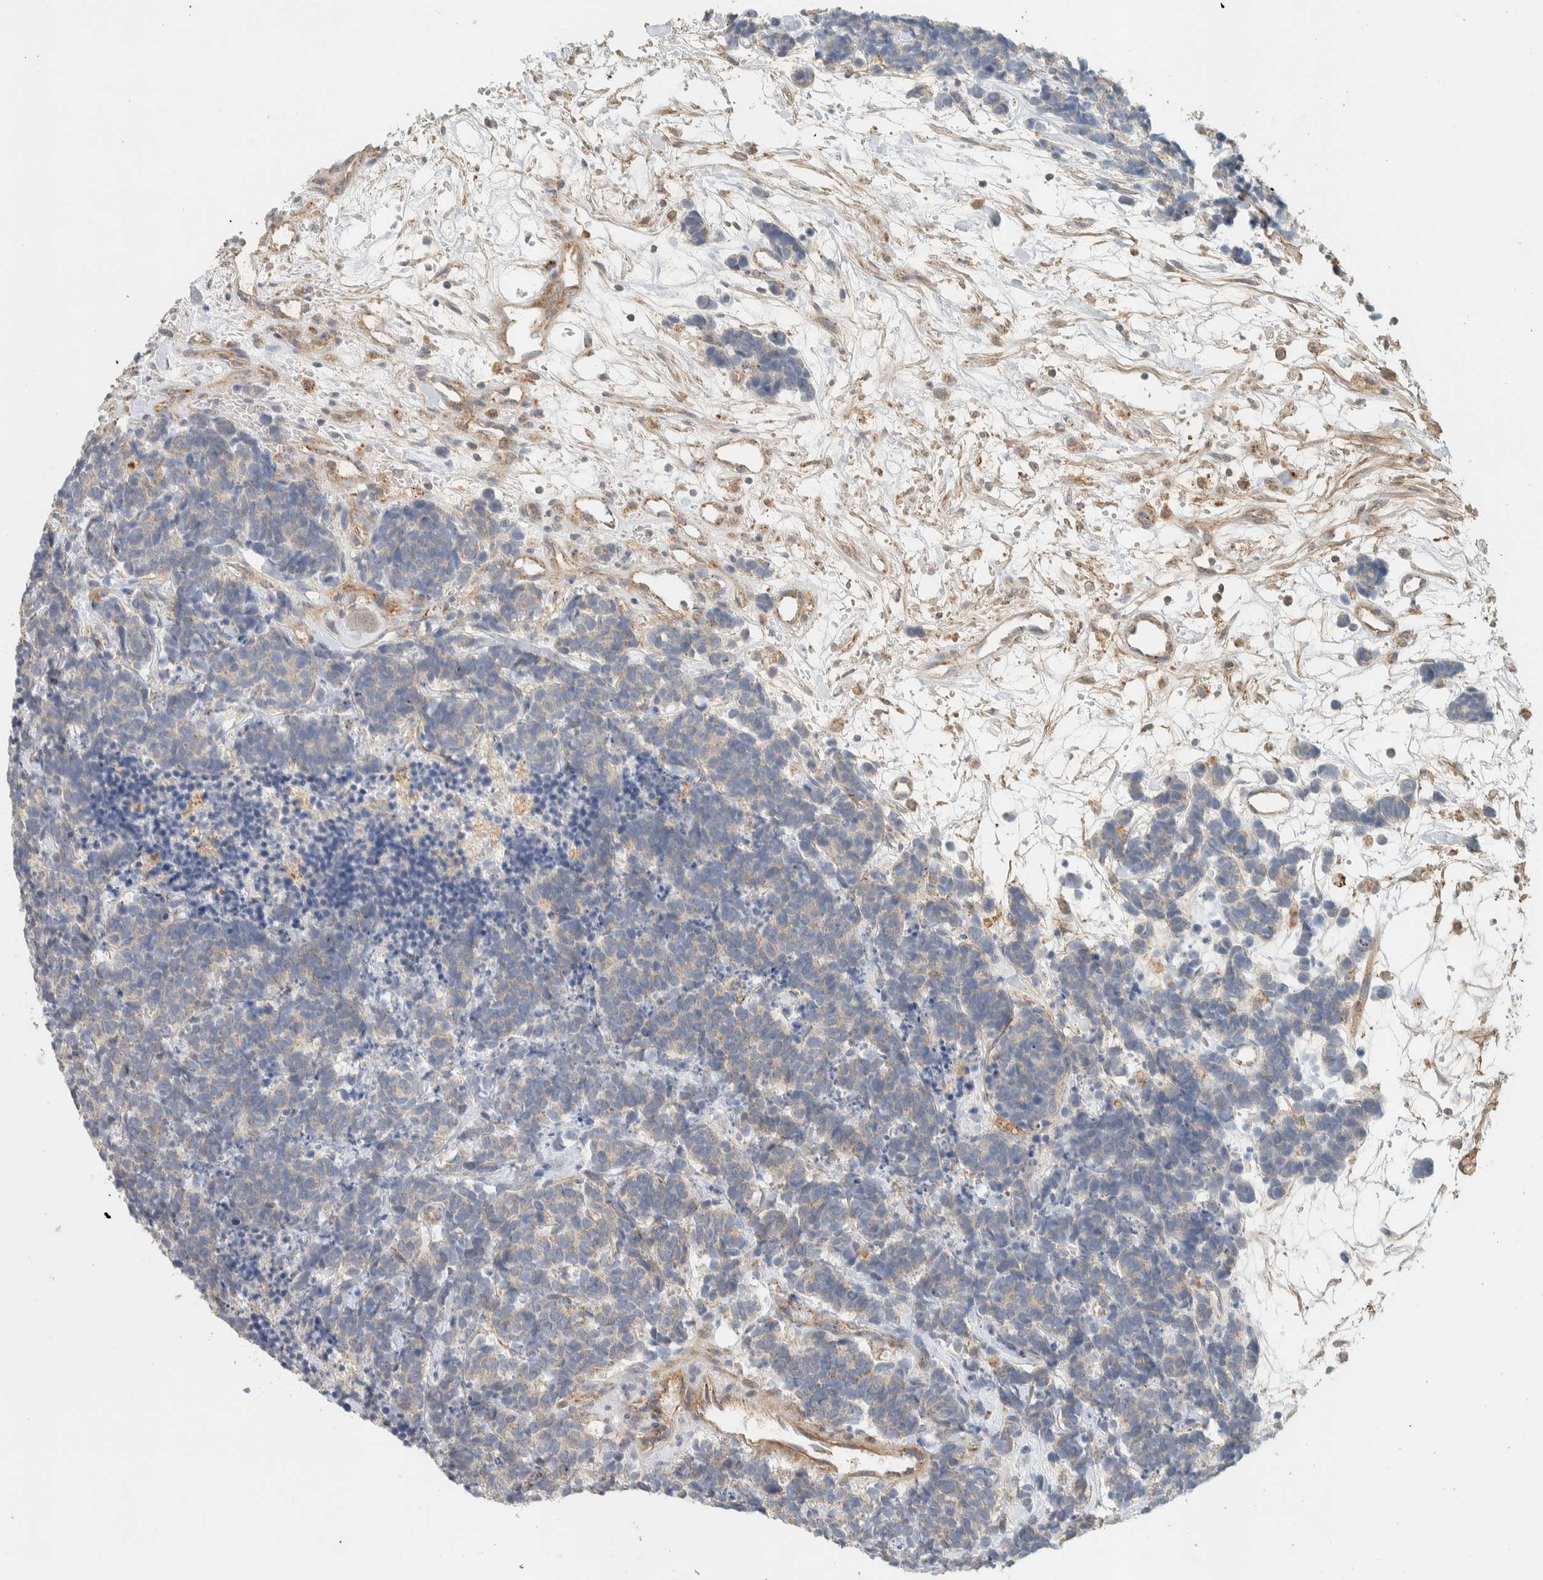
{"staining": {"intensity": "weak", "quantity": "<25%", "location": "cytoplasmic/membranous"}, "tissue": "carcinoid", "cell_type": "Tumor cells", "image_type": "cancer", "snomed": [{"axis": "morphology", "description": "Carcinoma, NOS"}, {"axis": "morphology", "description": "Carcinoid, malignant, NOS"}, {"axis": "topography", "description": "Urinary bladder"}], "caption": "DAB immunohistochemical staining of carcinoma displays no significant expression in tumor cells. (DAB (3,3'-diaminobenzidine) immunohistochemistry (IHC) visualized using brightfield microscopy, high magnification).", "gene": "PDE7B", "patient": {"sex": "male", "age": 57}}